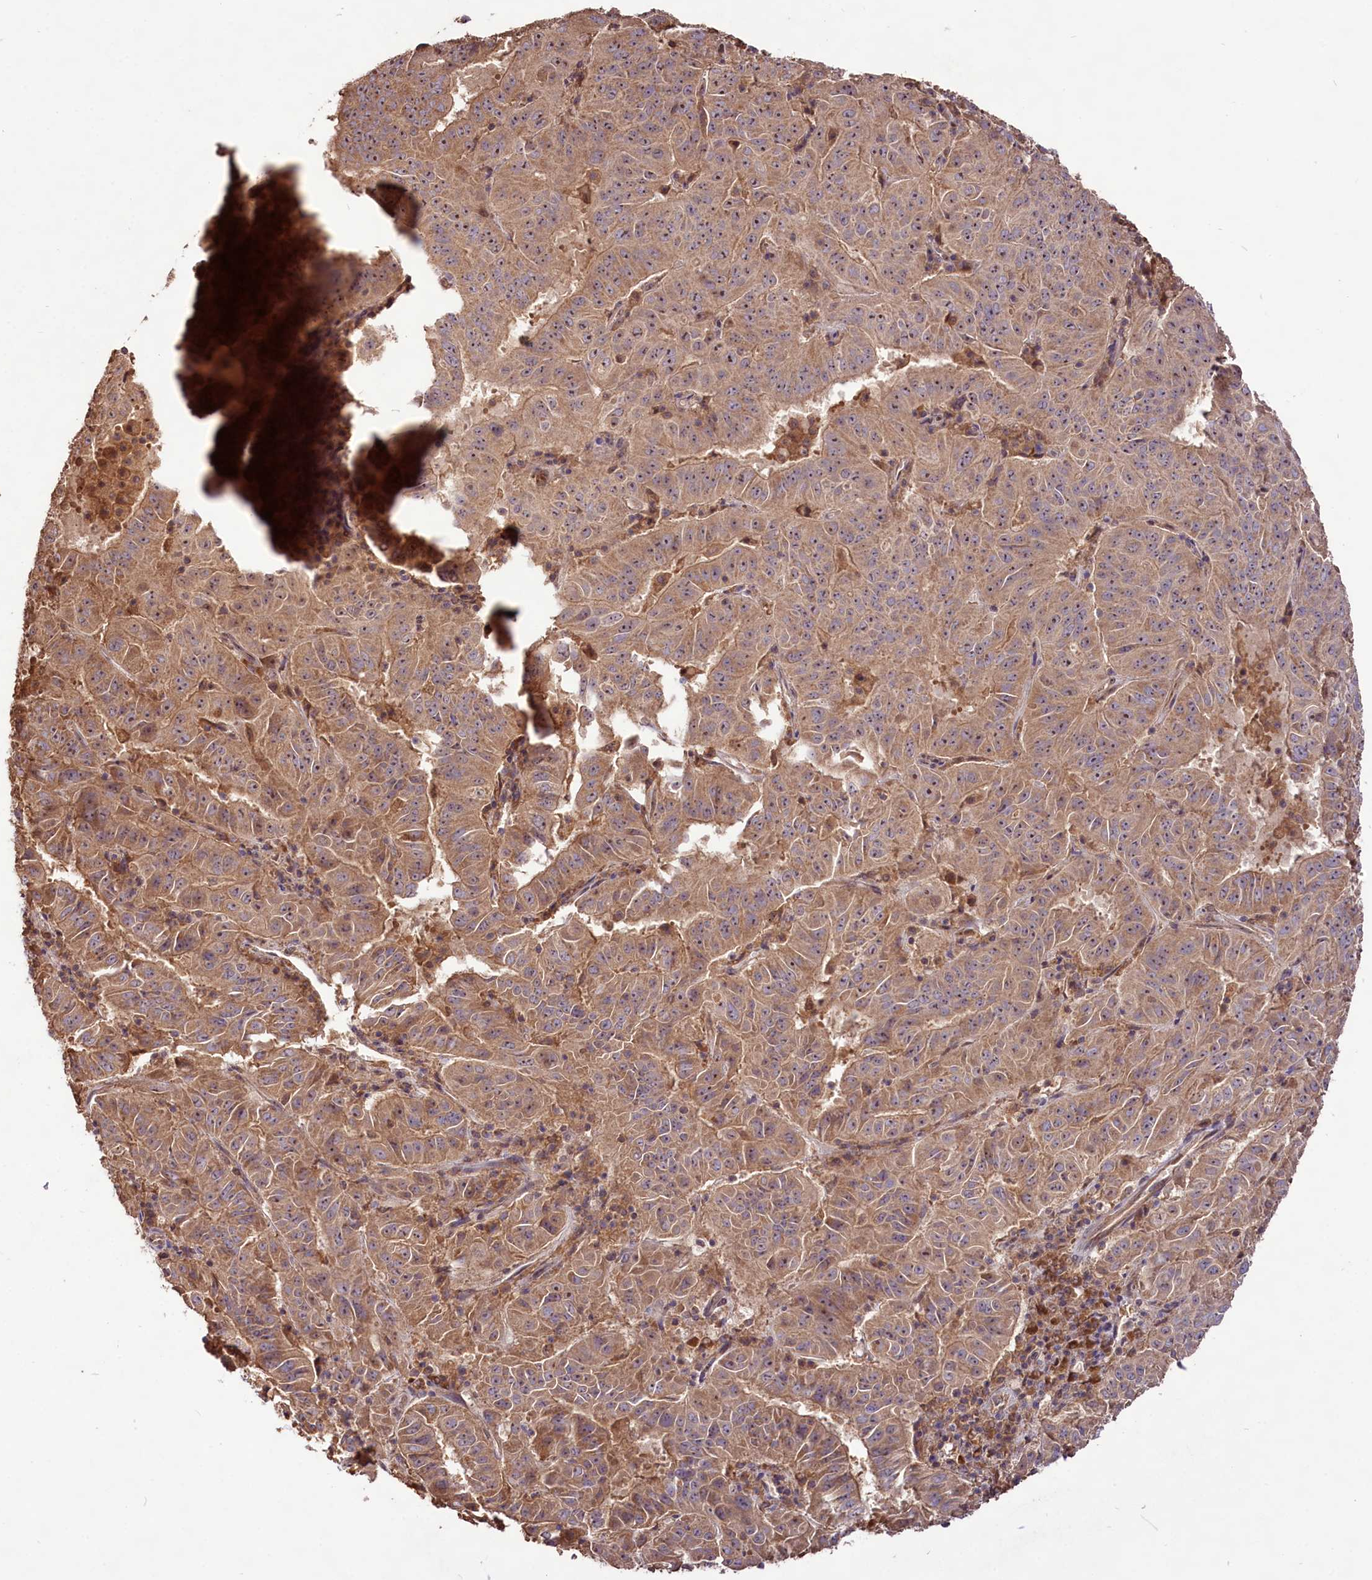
{"staining": {"intensity": "moderate", "quantity": ">75%", "location": "cytoplasmic/membranous,nuclear"}, "tissue": "pancreatic cancer", "cell_type": "Tumor cells", "image_type": "cancer", "snomed": [{"axis": "morphology", "description": "Adenocarcinoma, NOS"}, {"axis": "topography", "description": "Pancreas"}], "caption": "Protein staining demonstrates moderate cytoplasmic/membranous and nuclear staining in about >75% of tumor cells in adenocarcinoma (pancreatic).", "gene": "RRP8", "patient": {"sex": "male", "age": 63}}